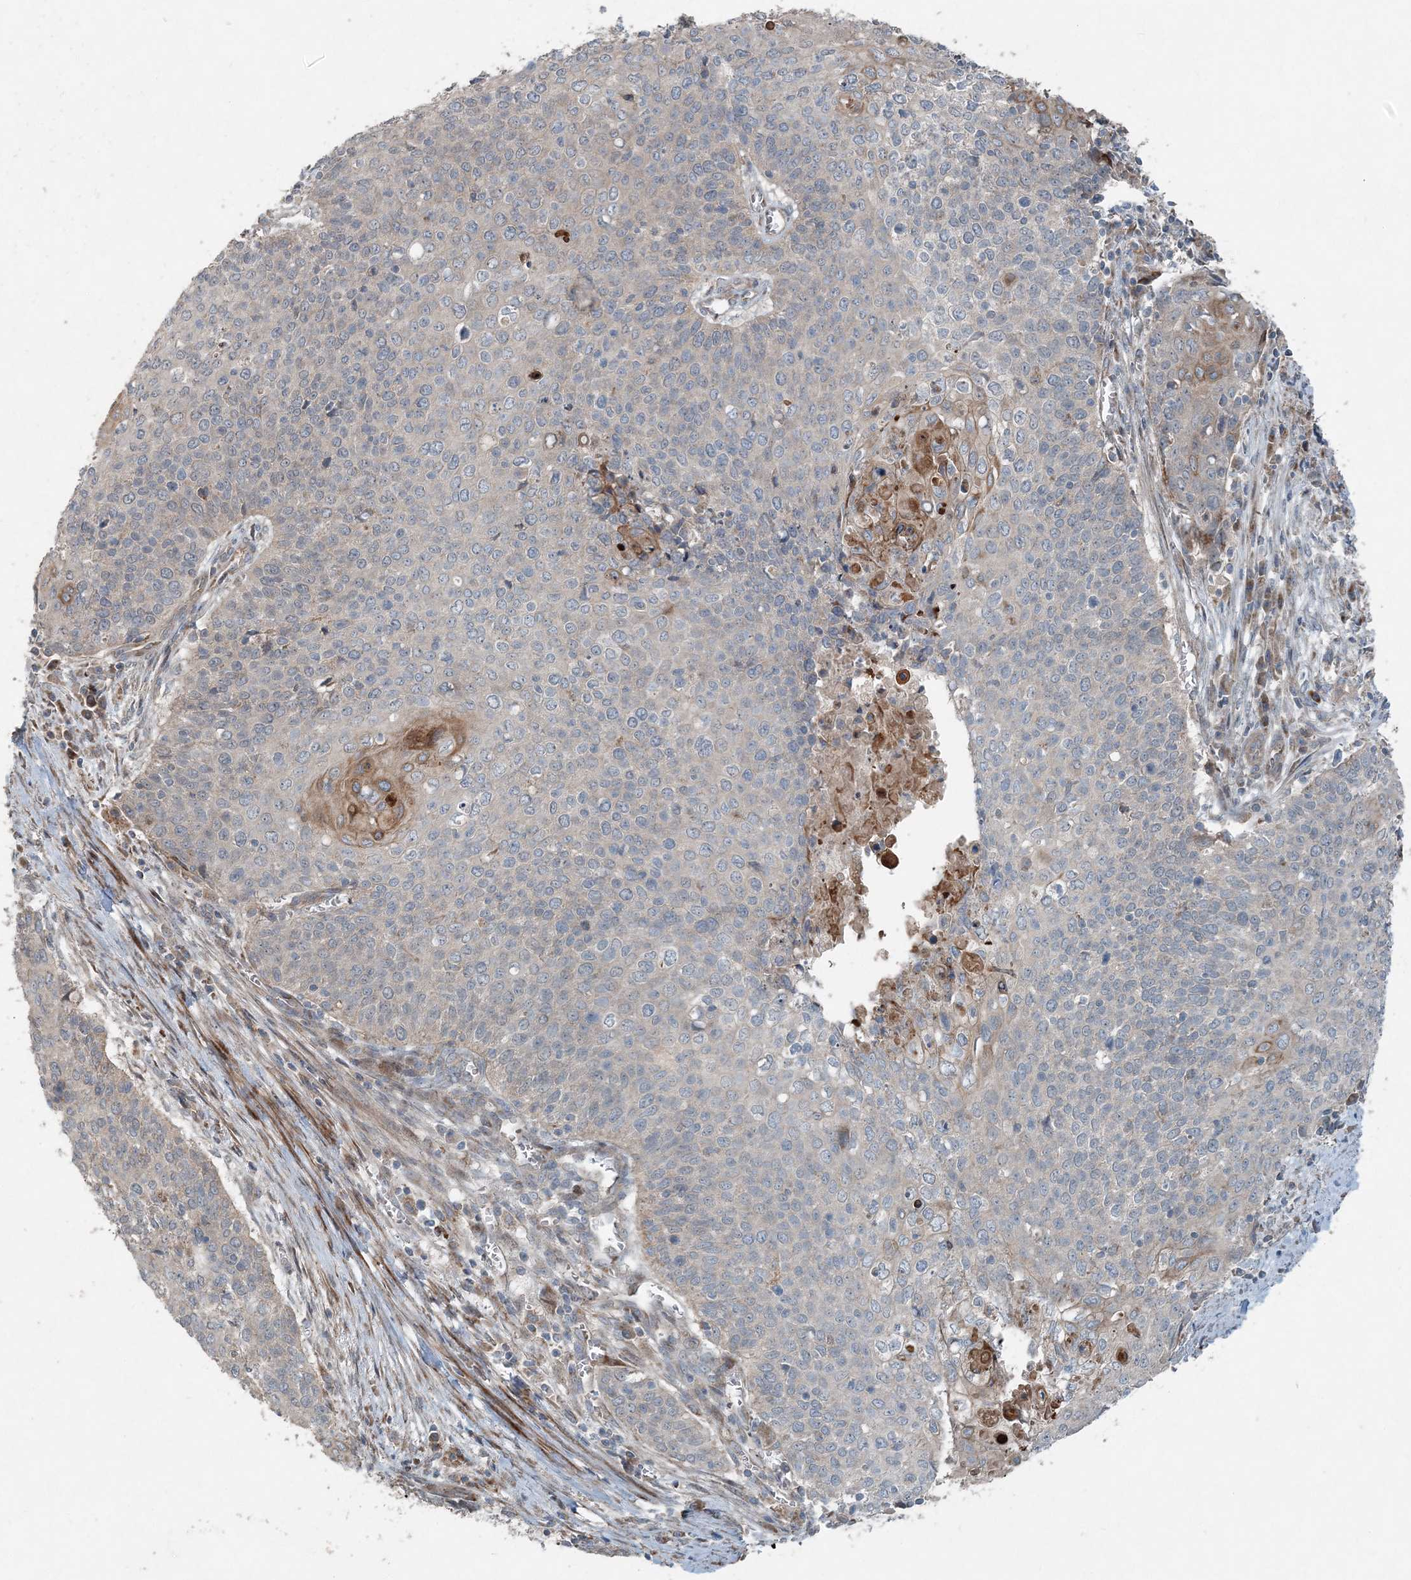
{"staining": {"intensity": "moderate", "quantity": "<25%", "location": "cytoplasmic/membranous"}, "tissue": "cervical cancer", "cell_type": "Tumor cells", "image_type": "cancer", "snomed": [{"axis": "morphology", "description": "Squamous cell carcinoma, NOS"}, {"axis": "topography", "description": "Cervix"}], "caption": "About <25% of tumor cells in squamous cell carcinoma (cervical) reveal moderate cytoplasmic/membranous protein positivity as visualized by brown immunohistochemical staining.", "gene": "INTU", "patient": {"sex": "female", "age": 39}}